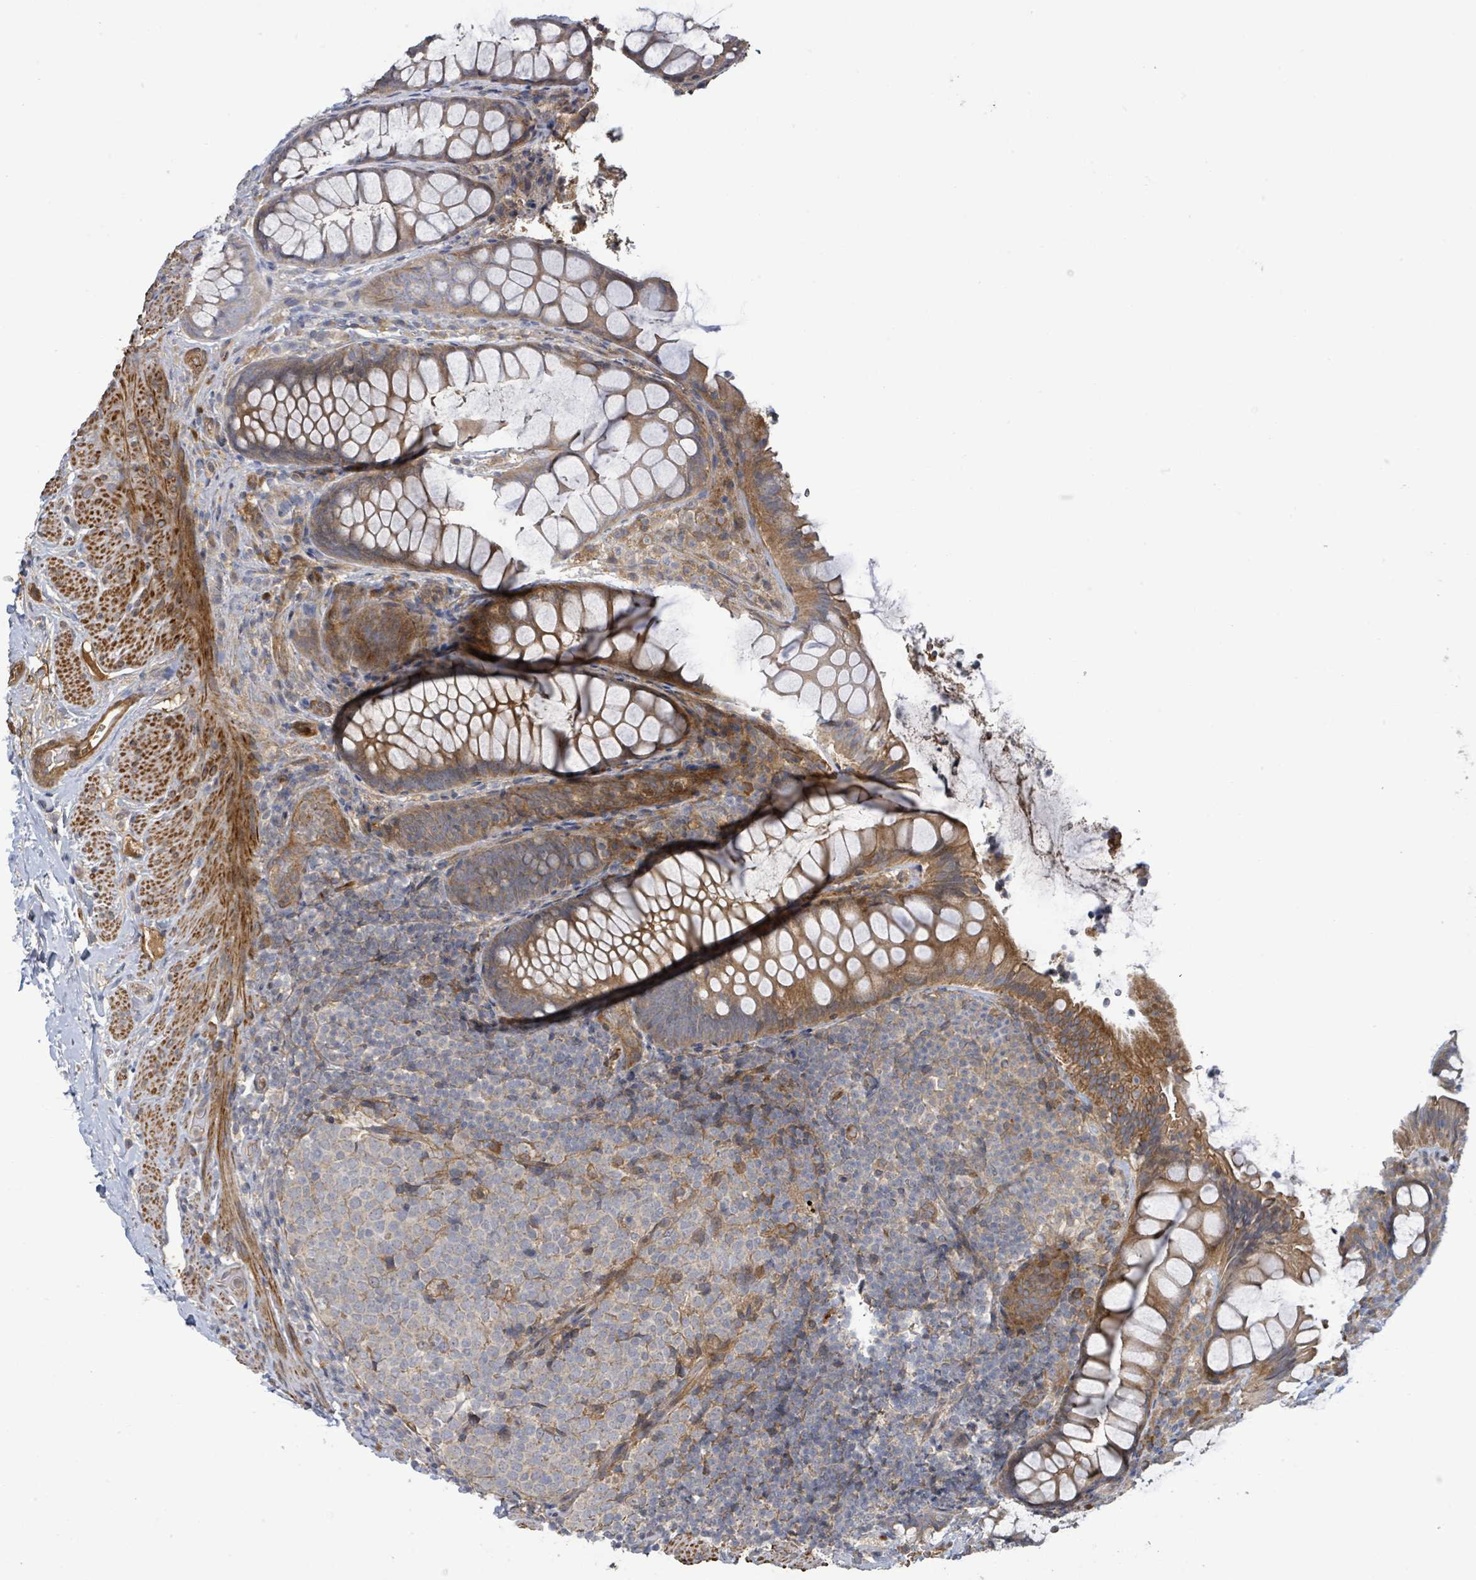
{"staining": {"intensity": "moderate", "quantity": ">75%", "location": "cytoplasmic/membranous"}, "tissue": "rectum", "cell_type": "Glandular cells", "image_type": "normal", "snomed": [{"axis": "morphology", "description": "Normal tissue, NOS"}, {"axis": "topography", "description": "Rectum"}, {"axis": "topography", "description": "Peripheral nerve tissue"}], "caption": "Moderate cytoplasmic/membranous expression for a protein is seen in approximately >75% of glandular cells of normal rectum using immunohistochemistry (IHC).", "gene": "STARD4", "patient": {"sex": "female", "age": 69}}